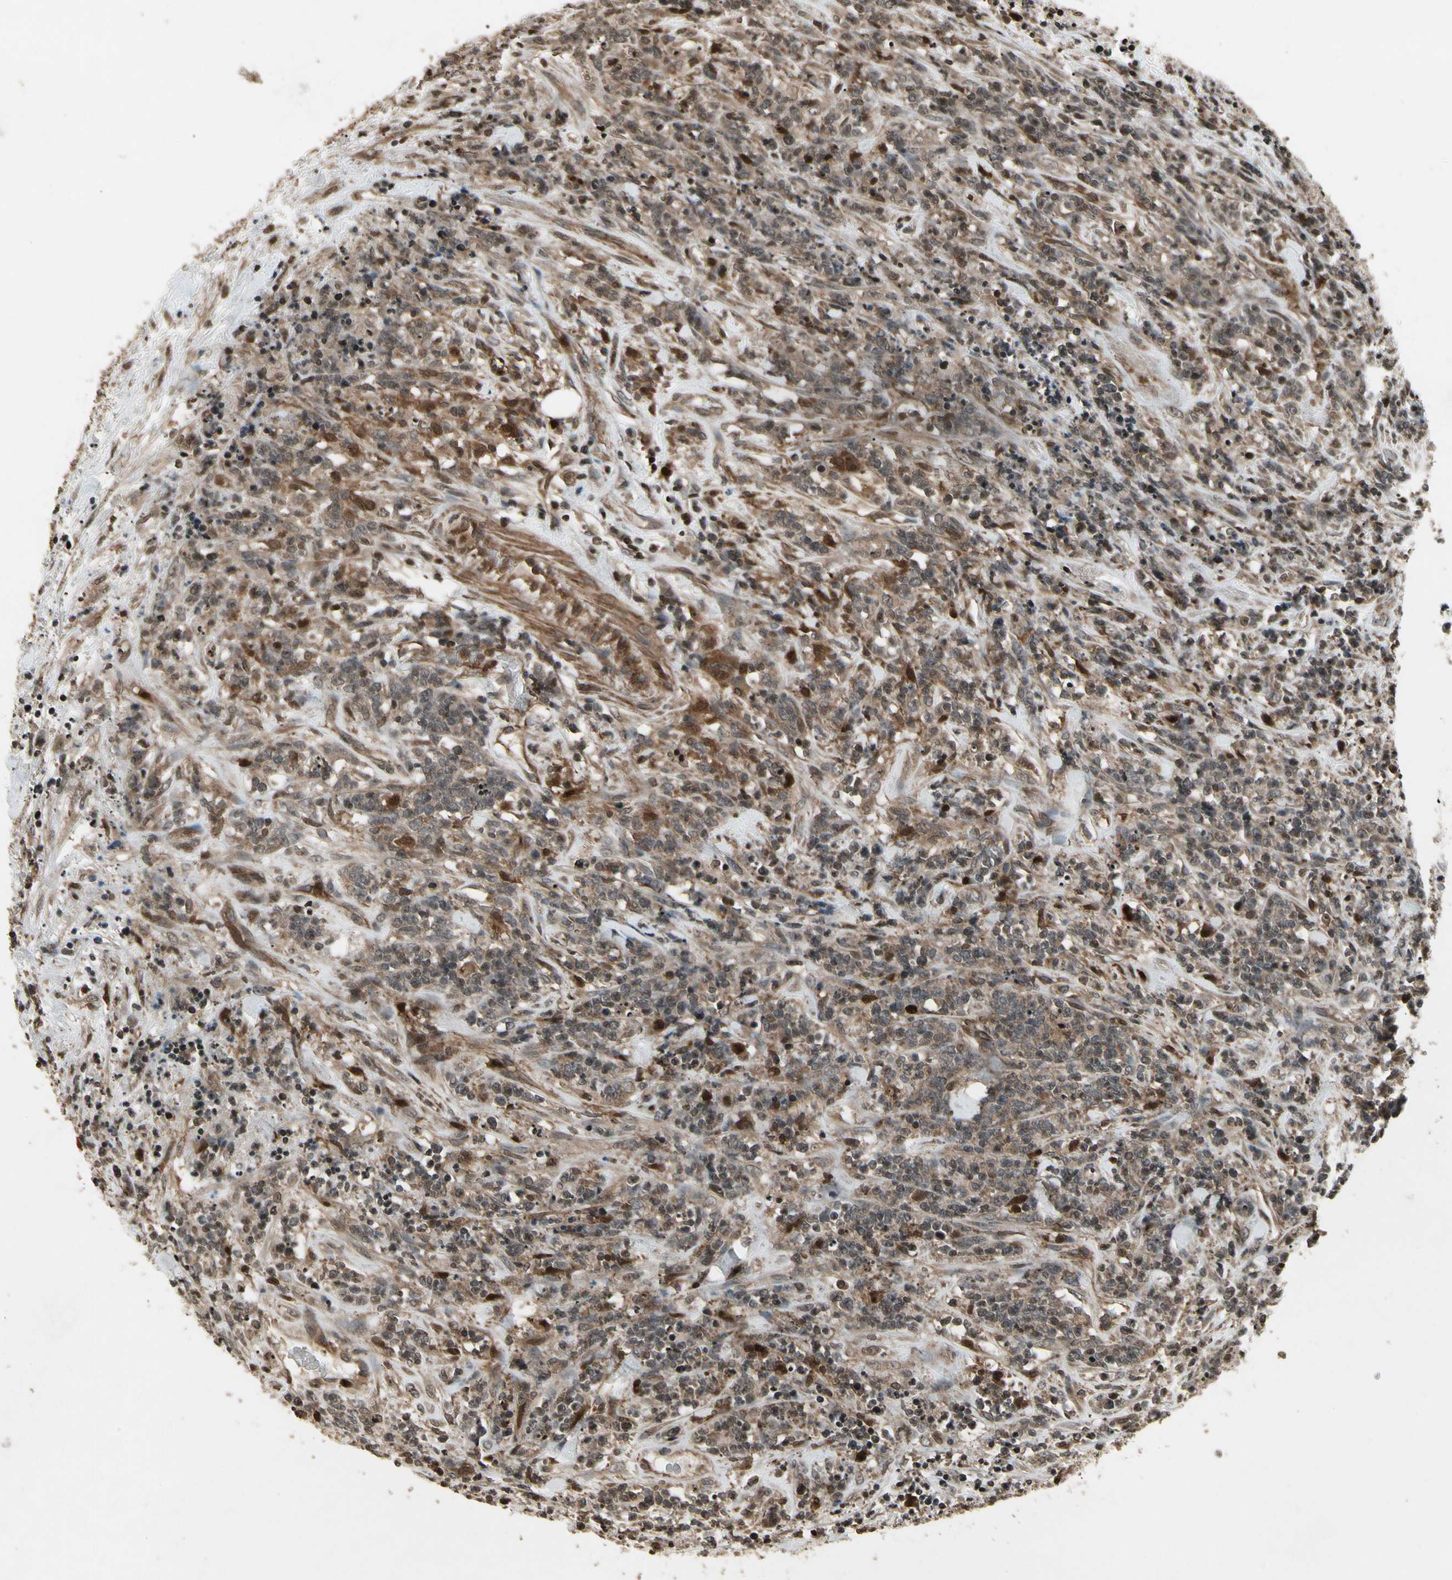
{"staining": {"intensity": "moderate", "quantity": ">75%", "location": "cytoplasmic/membranous"}, "tissue": "lymphoma", "cell_type": "Tumor cells", "image_type": "cancer", "snomed": [{"axis": "morphology", "description": "Malignant lymphoma, non-Hodgkin's type, High grade"}, {"axis": "topography", "description": "Soft tissue"}], "caption": "Immunohistochemistry (IHC) micrograph of neoplastic tissue: lymphoma stained using immunohistochemistry (IHC) displays medium levels of moderate protein expression localized specifically in the cytoplasmic/membranous of tumor cells, appearing as a cytoplasmic/membranous brown color.", "gene": "GLRX", "patient": {"sex": "male", "age": 18}}